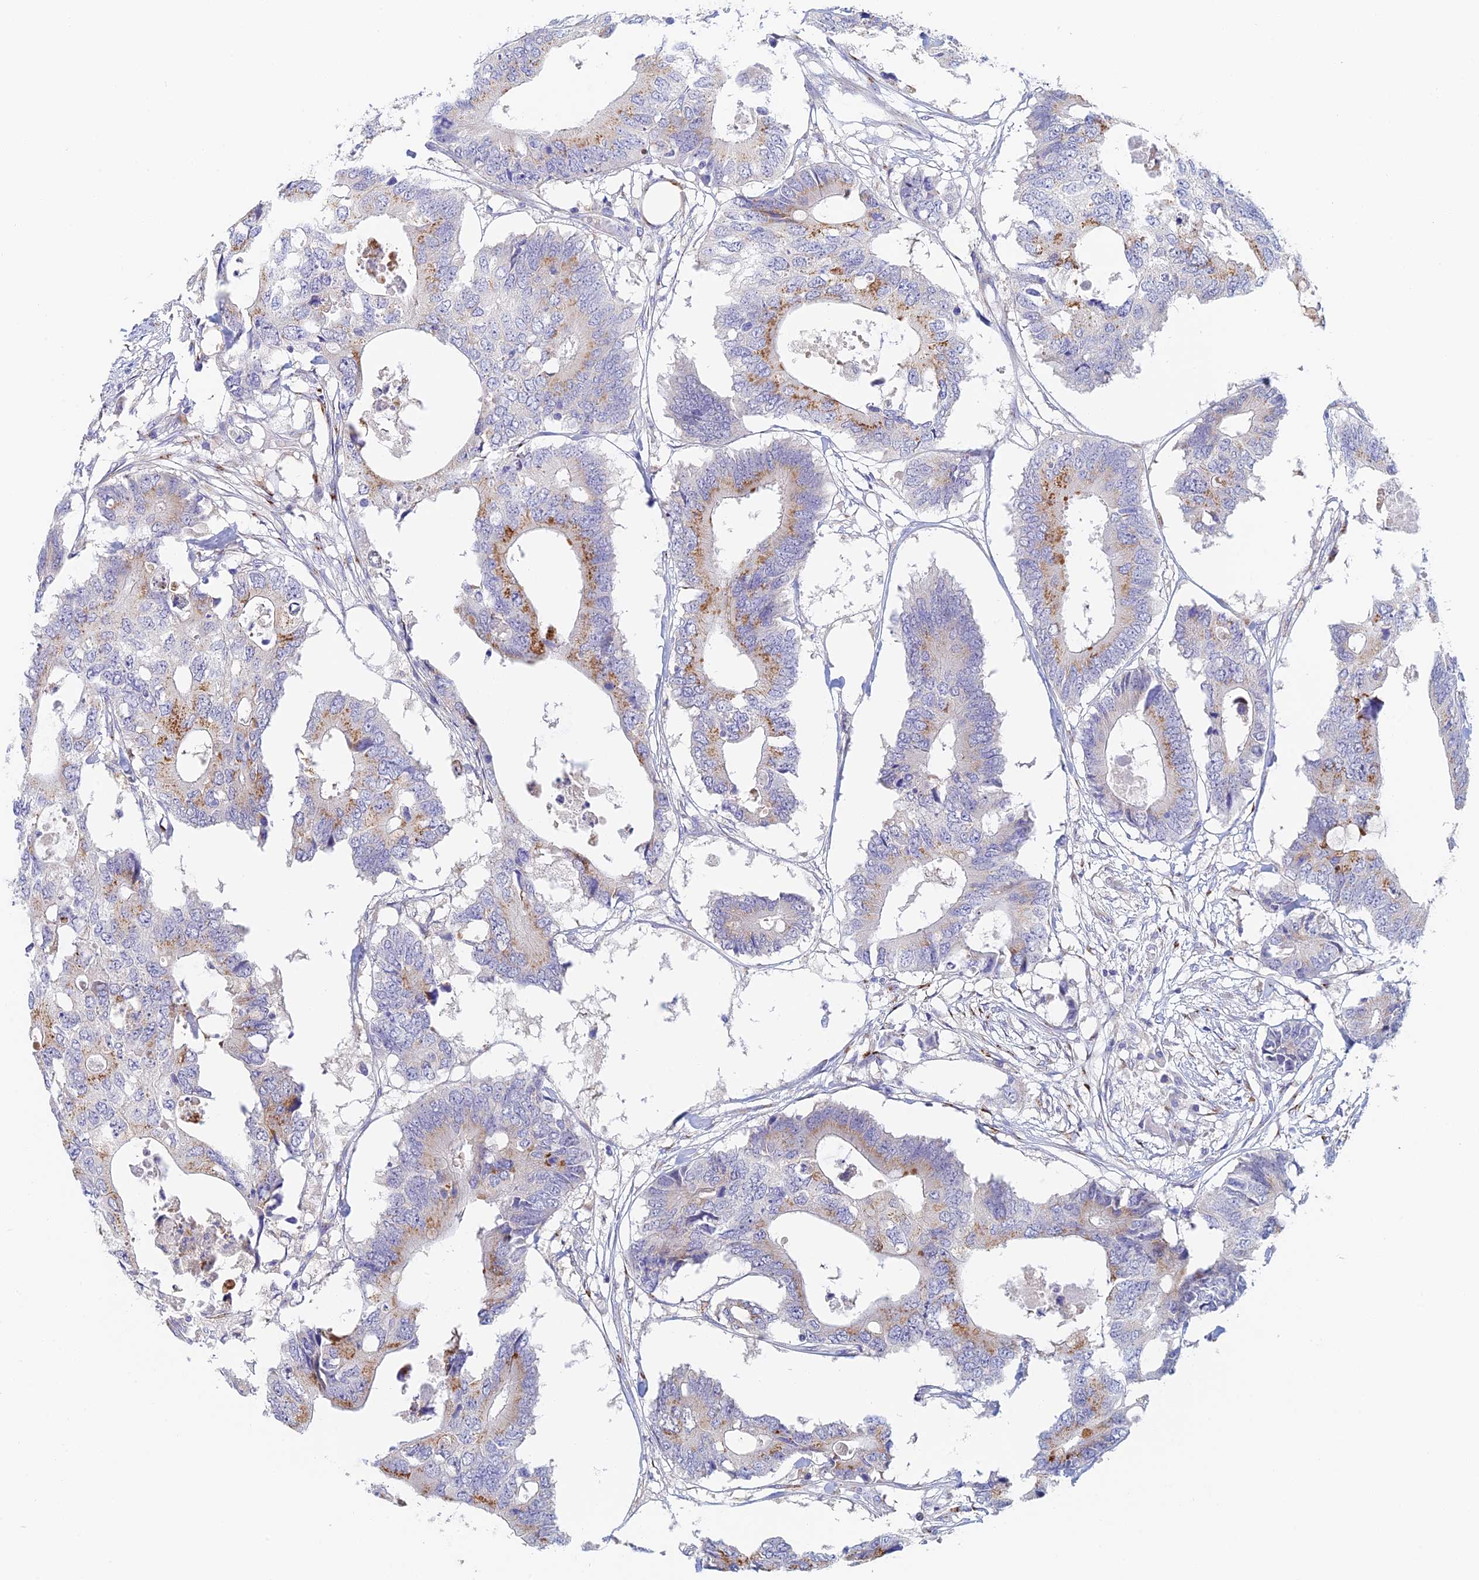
{"staining": {"intensity": "moderate", "quantity": "25%-75%", "location": "cytoplasmic/membranous"}, "tissue": "colorectal cancer", "cell_type": "Tumor cells", "image_type": "cancer", "snomed": [{"axis": "morphology", "description": "Adenocarcinoma, NOS"}, {"axis": "topography", "description": "Colon"}], "caption": "Protein expression analysis of adenocarcinoma (colorectal) reveals moderate cytoplasmic/membranous positivity in approximately 25%-75% of tumor cells. Using DAB (brown) and hematoxylin (blue) stains, captured at high magnification using brightfield microscopy.", "gene": "SLC24A3", "patient": {"sex": "male", "age": 71}}